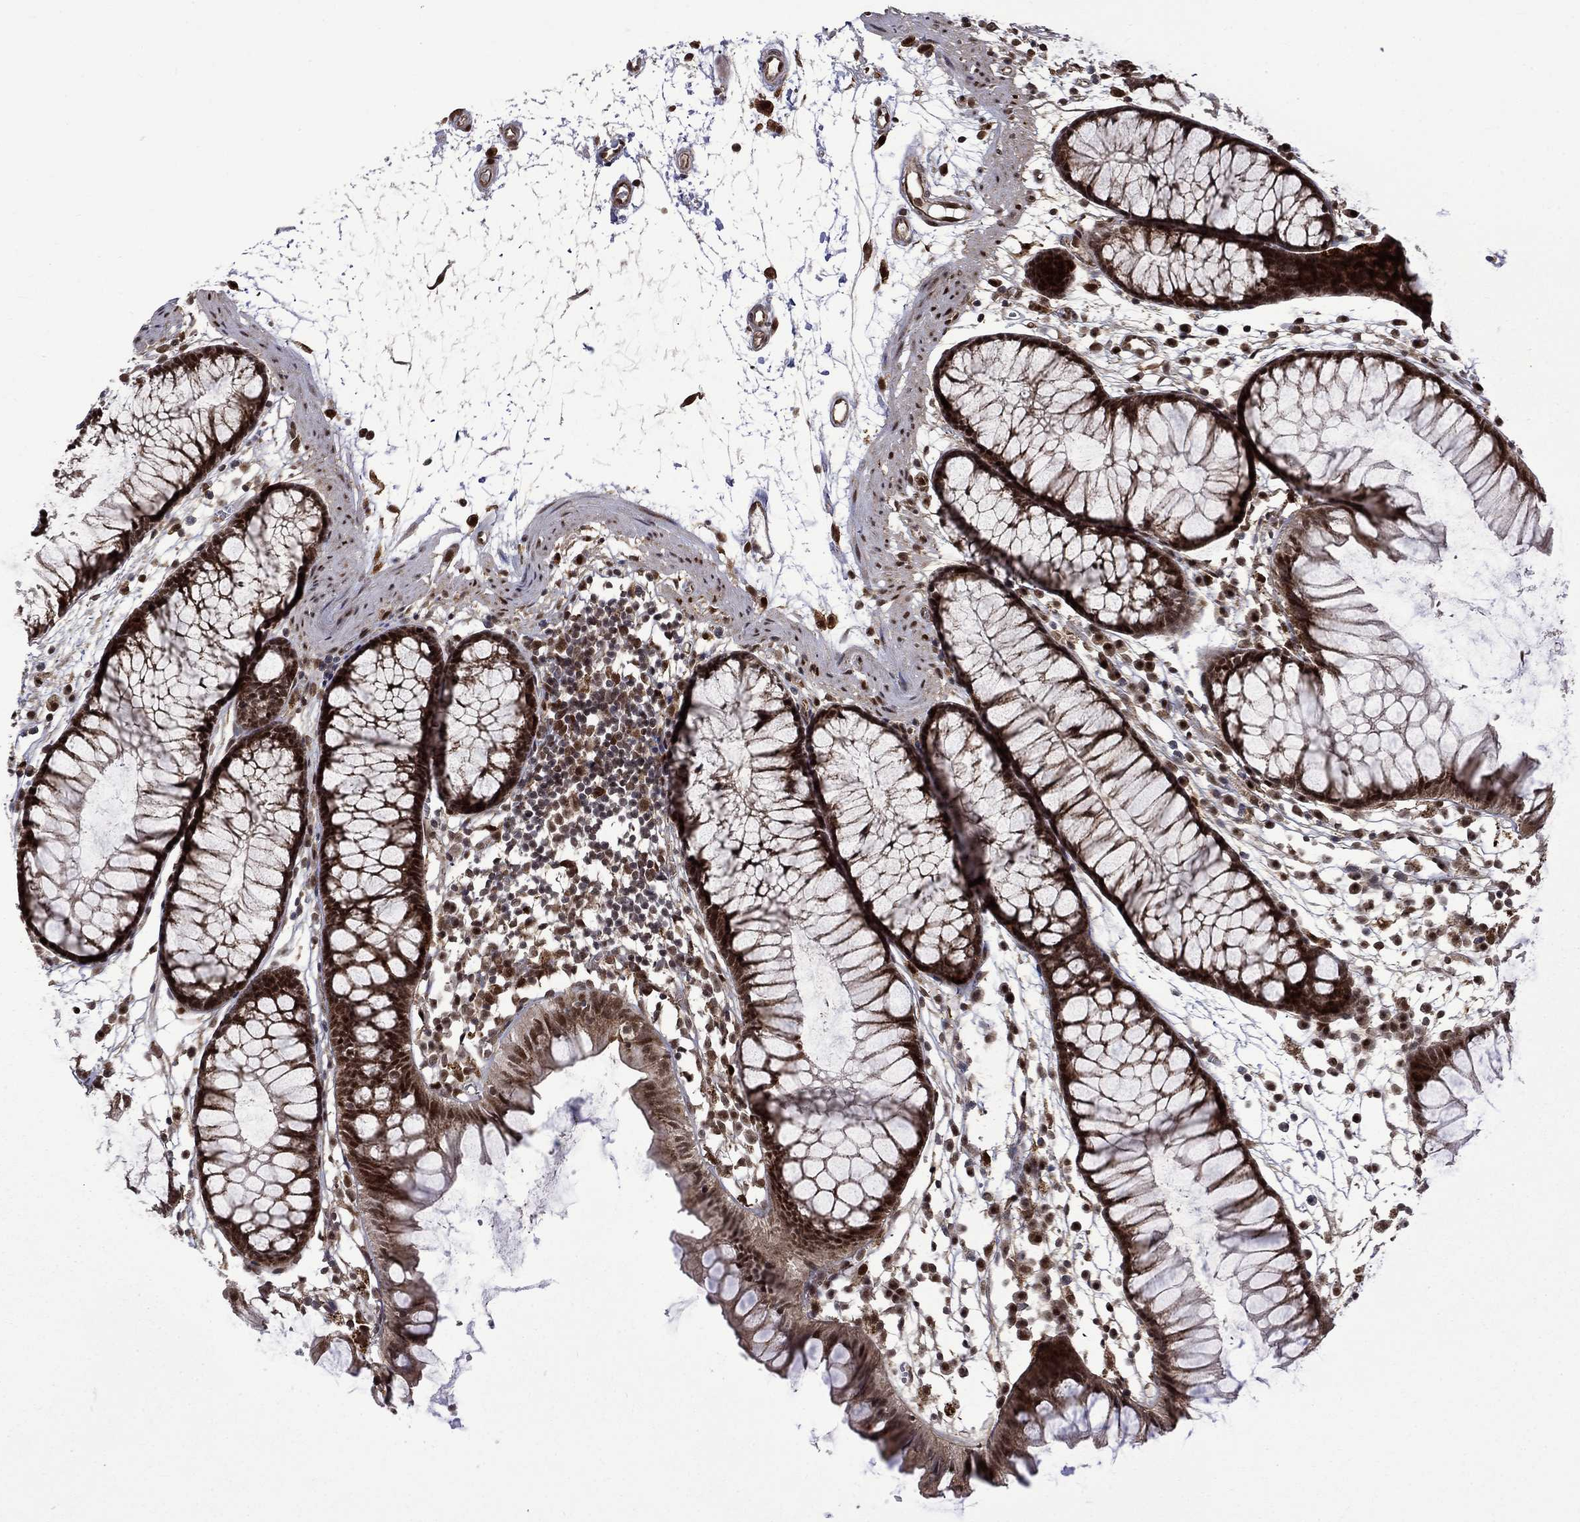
{"staining": {"intensity": "strong", "quantity": "25%-75%", "location": "cytoplasmic/membranous,nuclear"}, "tissue": "colon", "cell_type": "Endothelial cells", "image_type": "normal", "snomed": [{"axis": "morphology", "description": "Normal tissue, NOS"}, {"axis": "morphology", "description": "Adenocarcinoma, NOS"}, {"axis": "topography", "description": "Colon"}], "caption": "Immunohistochemical staining of normal human colon exhibits strong cytoplasmic/membranous,nuclear protein expression in about 25%-75% of endothelial cells.", "gene": "KPNA3", "patient": {"sex": "male", "age": 65}}